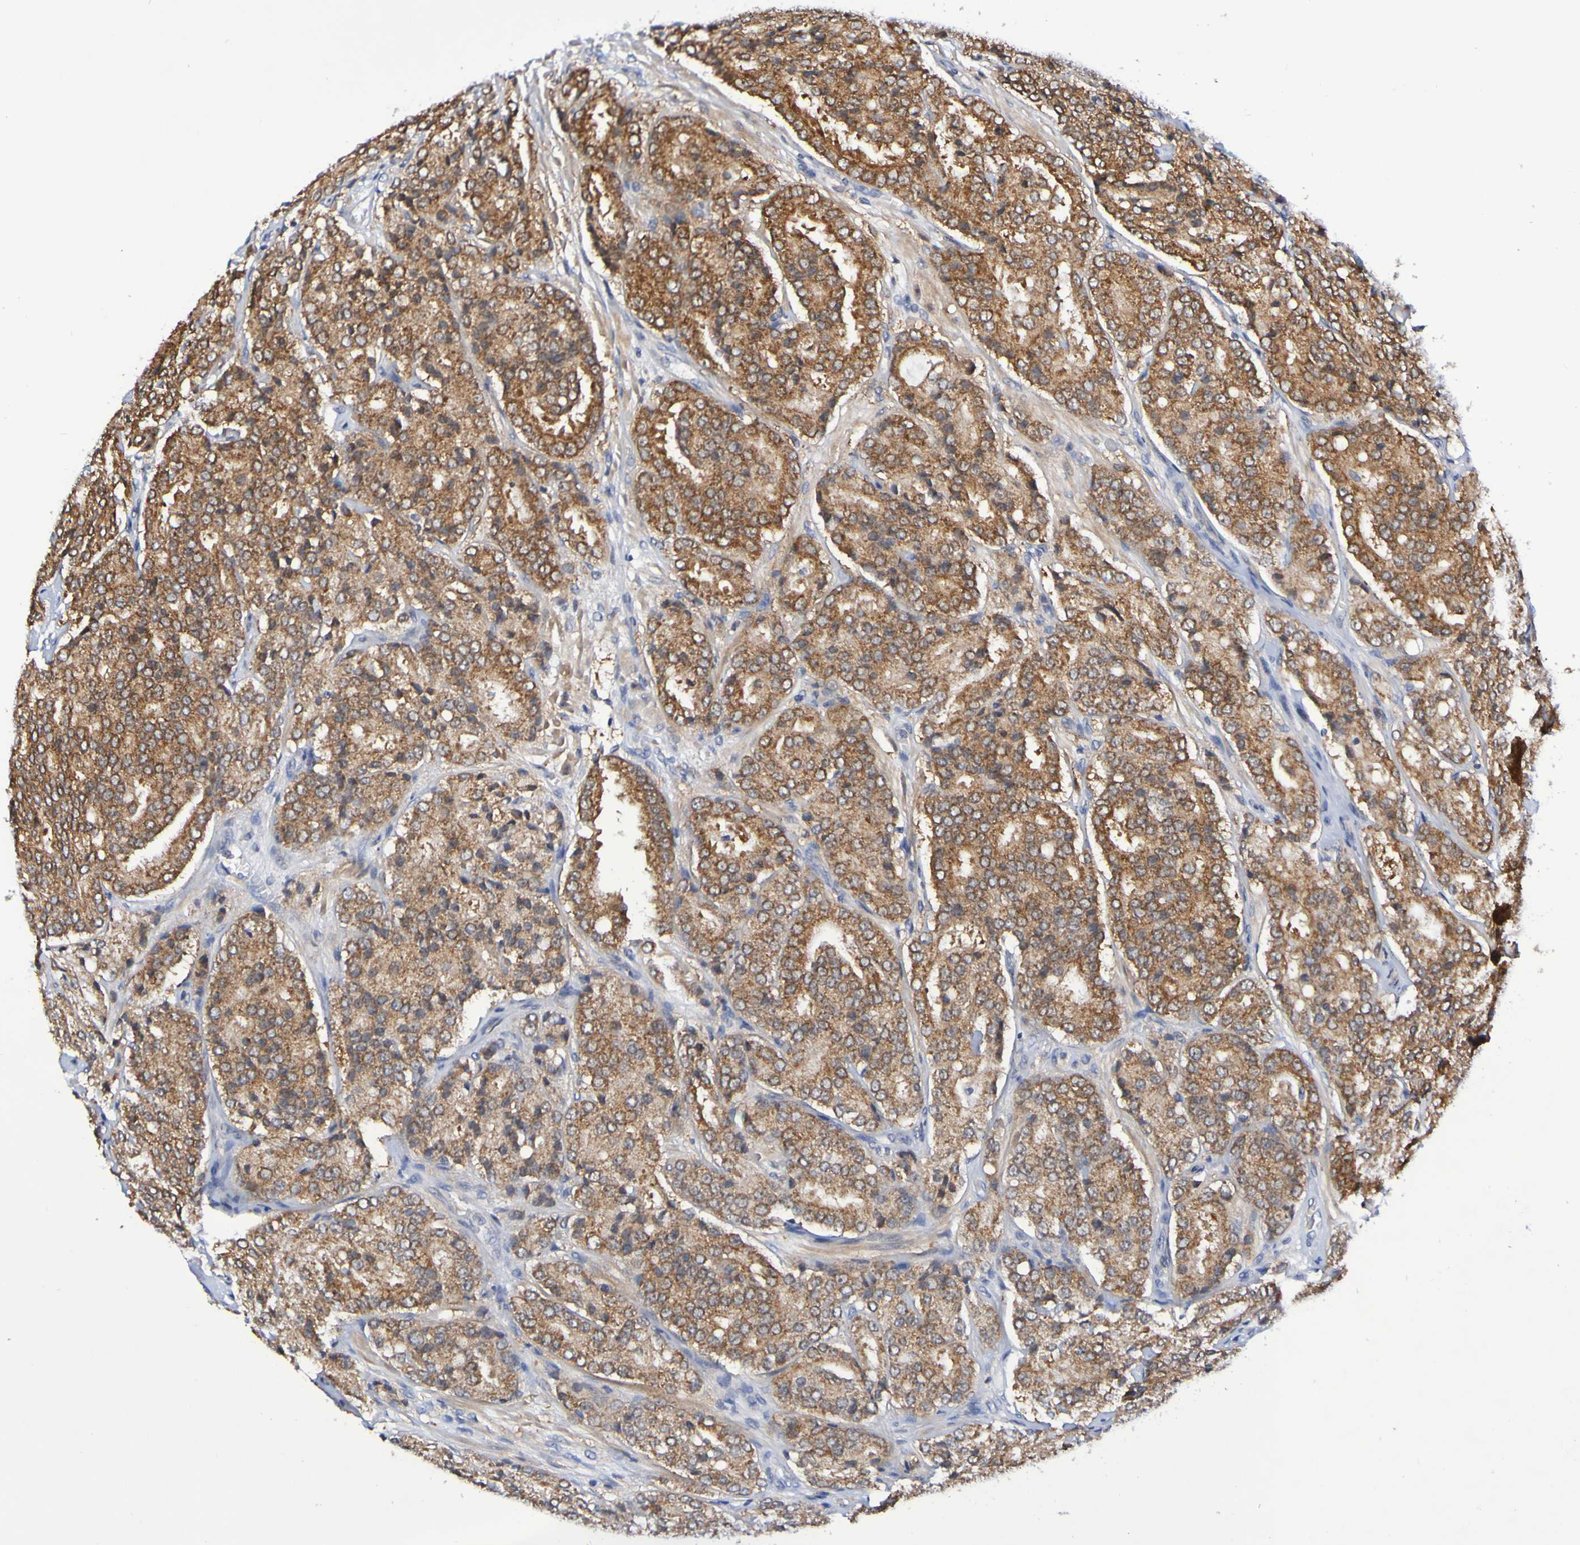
{"staining": {"intensity": "strong", "quantity": "25%-75%", "location": "cytoplasmic/membranous"}, "tissue": "prostate cancer", "cell_type": "Tumor cells", "image_type": "cancer", "snomed": [{"axis": "morphology", "description": "Adenocarcinoma, High grade"}, {"axis": "topography", "description": "Prostate"}], "caption": "This is a micrograph of immunohistochemistry staining of prostate cancer (high-grade adenocarcinoma), which shows strong staining in the cytoplasmic/membranous of tumor cells.", "gene": "PTP4A2", "patient": {"sex": "male", "age": 65}}